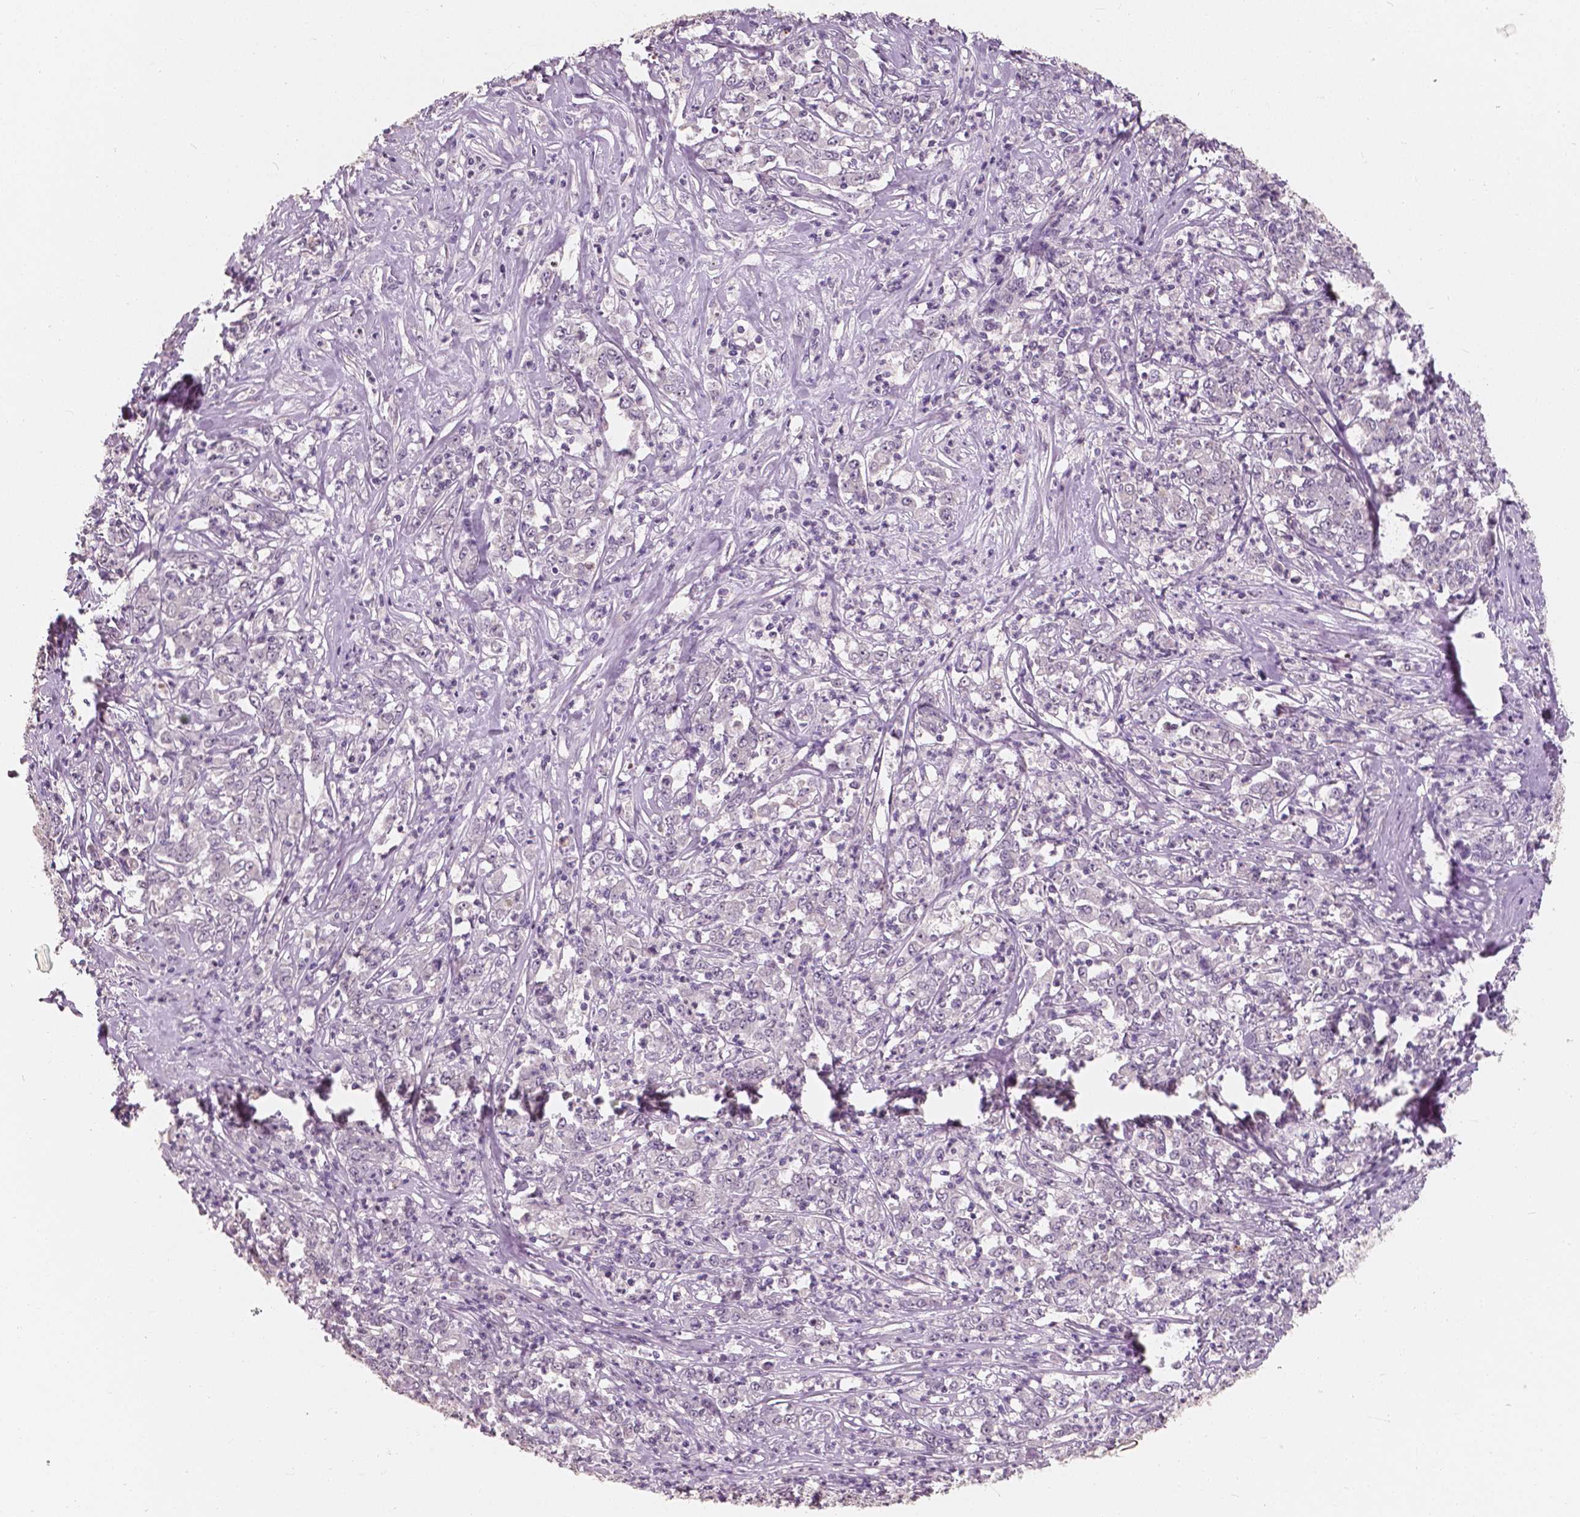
{"staining": {"intensity": "negative", "quantity": "none", "location": "none"}, "tissue": "stomach cancer", "cell_type": "Tumor cells", "image_type": "cancer", "snomed": [{"axis": "morphology", "description": "Adenocarcinoma, NOS"}, {"axis": "topography", "description": "Stomach, lower"}], "caption": "Immunohistochemistry (IHC) photomicrograph of stomach cancer (adenocarcinoma) stained for a protein (brown), which shows no positivity in tumor cells.", "gene": "SAT2", "patient": {"sex": "female", "age": 71}}